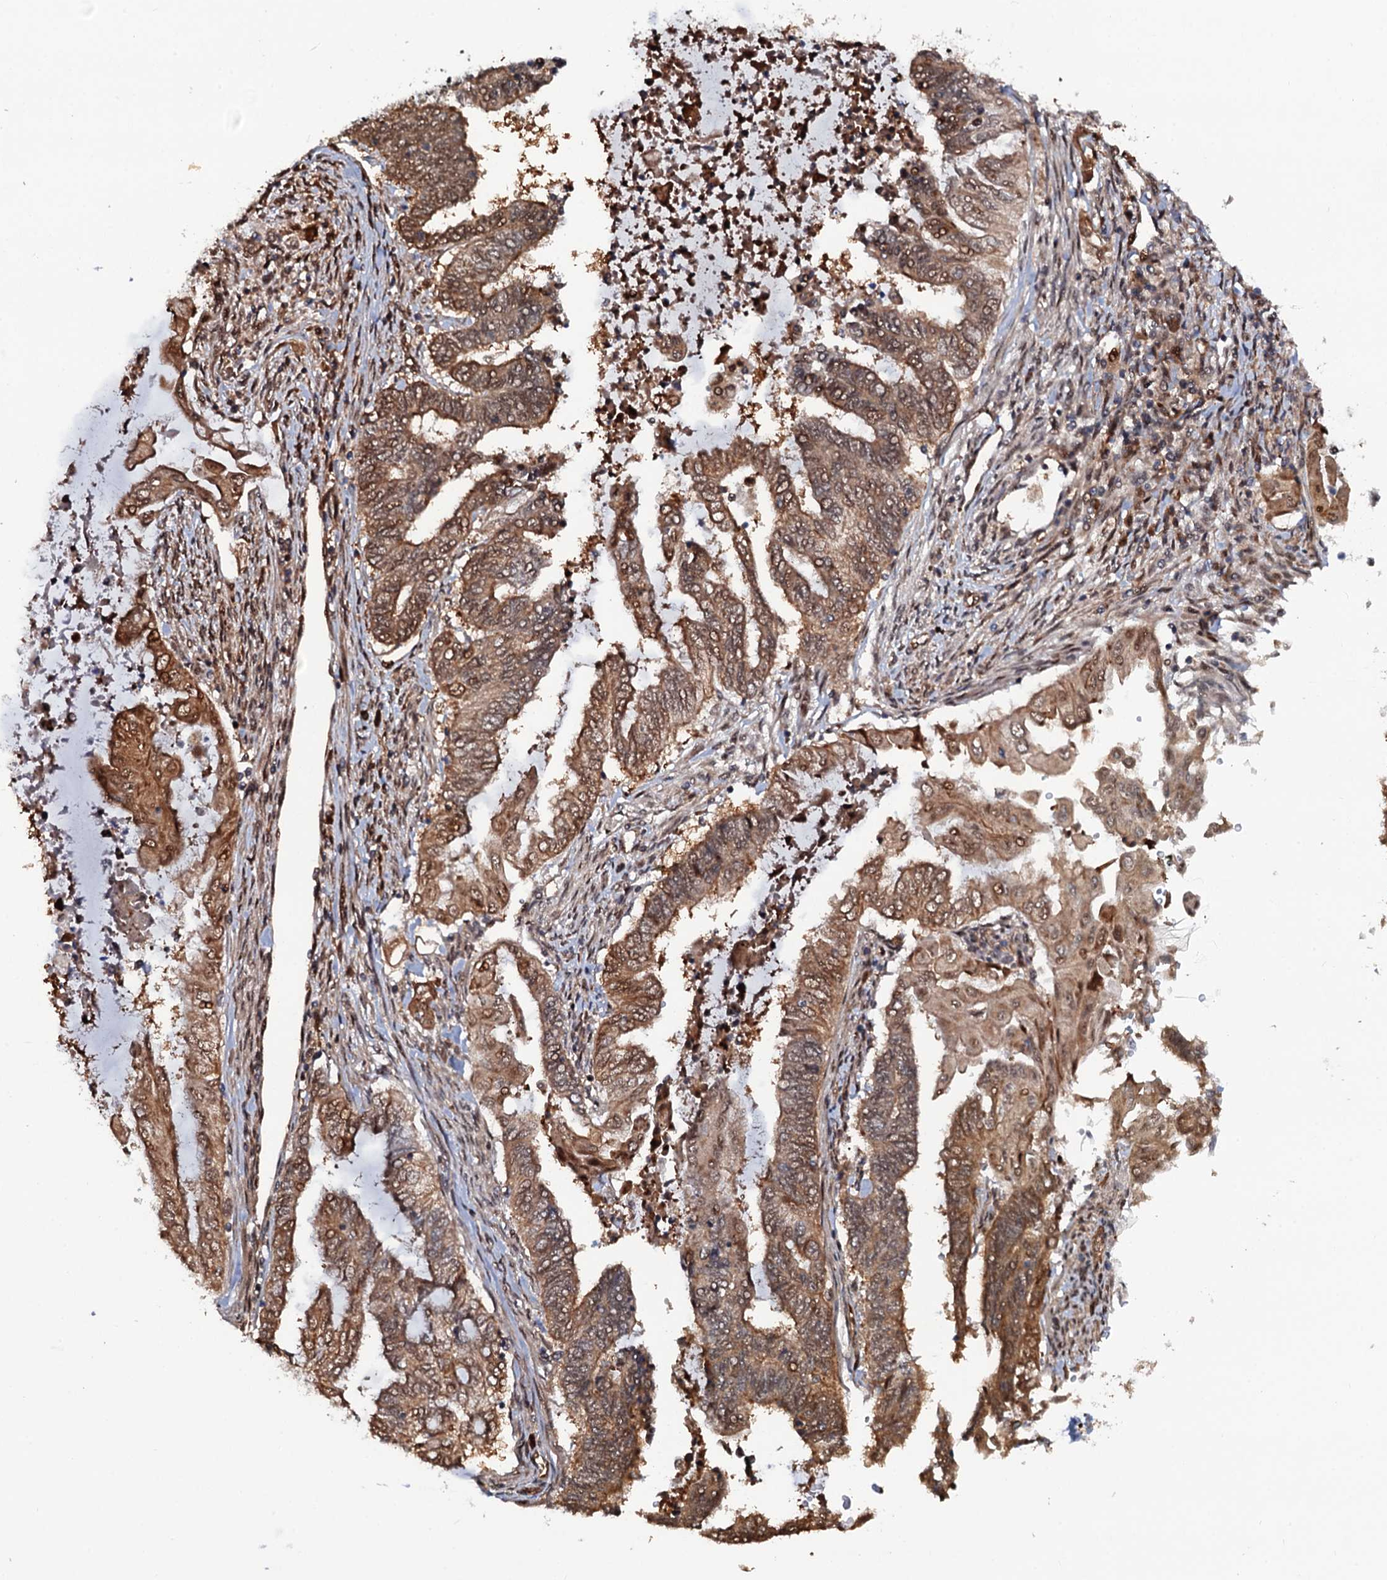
{"staining": {"intensity": "moderate", "quantity": ">75%", "location": "cytoplasmic/membranous,nuclear"}, "tissue": "endometrial cancer", "cell_type": "Tumor cells", "image_type": "cancer", "snomed": [{"axis": "morphology", "description": "Adenocarcinoma, NOS"}, {"axis": "topography", "description": "Uterus"}, {"axis": "topography", "description": "Endometrium"}], "caption": "High-magnification brightfield microscopy of endometrial adenocarcinoma stained with DAB (3,3'-diaminobenzidine) (brown) and counterstained with hematoxylin (blue). tumor cells exhibit moderate cytoplasmic/membranous and nuclear staining is seen in approximately>75% of cells. Ihc stains the protein of interest in brown and the nuclei are stained blue.", "gene": "CDC23", "patient": {"sex": "female", "age": 70}}